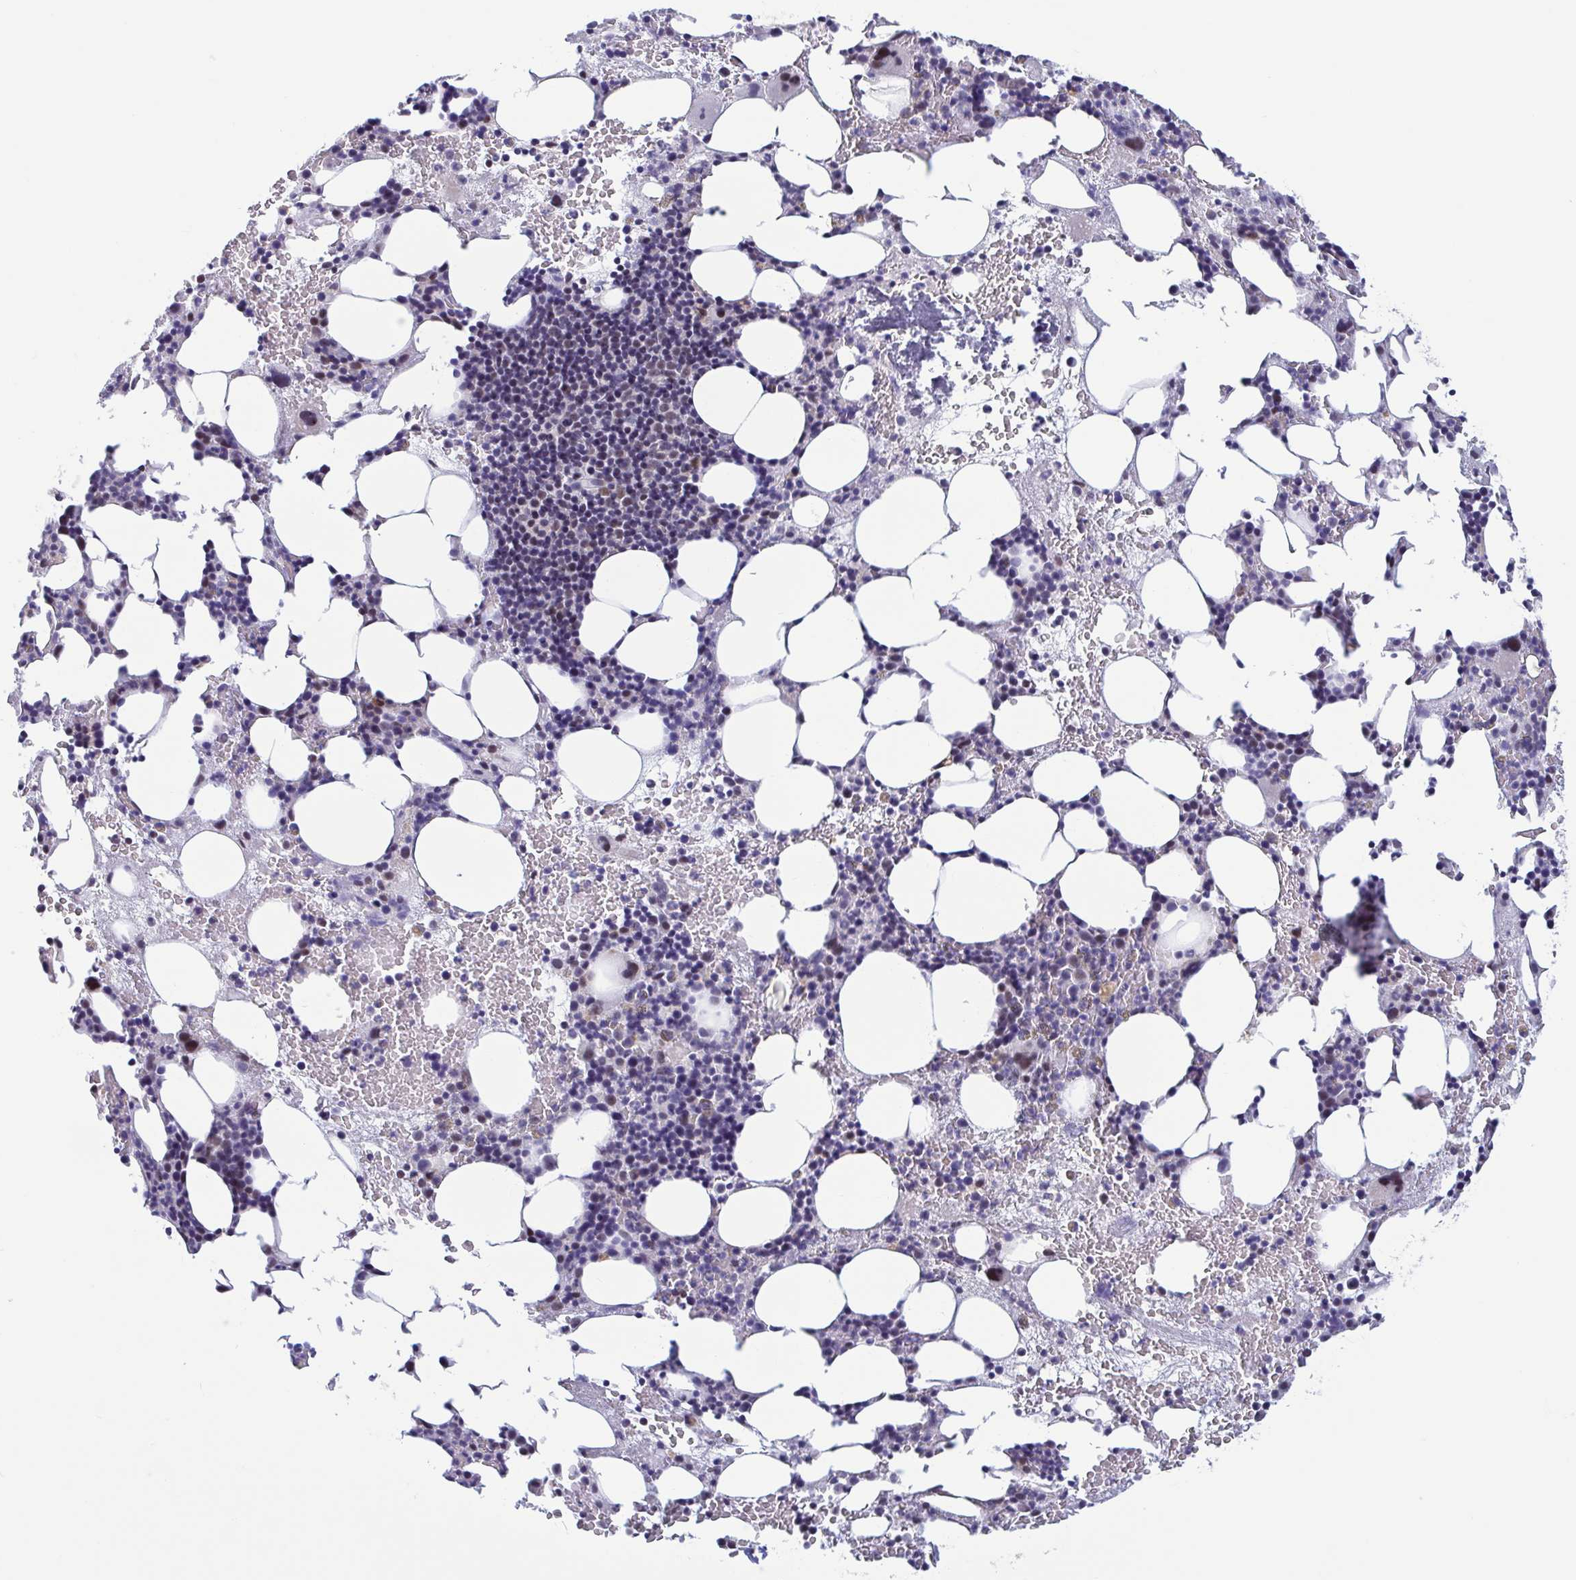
{"staining": {"intensity": "weak", "quantity": "<25%", "location": "nuclear"}, "tissue": "bone marrow", "cell_type": "Hematopoietic cells", "image_type": "normal", "snomed": [{"axis": "morphology", "description": "Normal tissue, NOS"}, {"axis": "topography", "description": "Bone marrow"}], "caption": "The micrograph demonstrates no significant expression in hematopoietic cells of bone marrow. The staining was performed using DAB to visualize the protein expression in brown, while the nuclei were stained in blue with hematoxylin (Magnification: 20x).", "gene": "PERM1", "patient": {"sex": "female", "age": 72}}